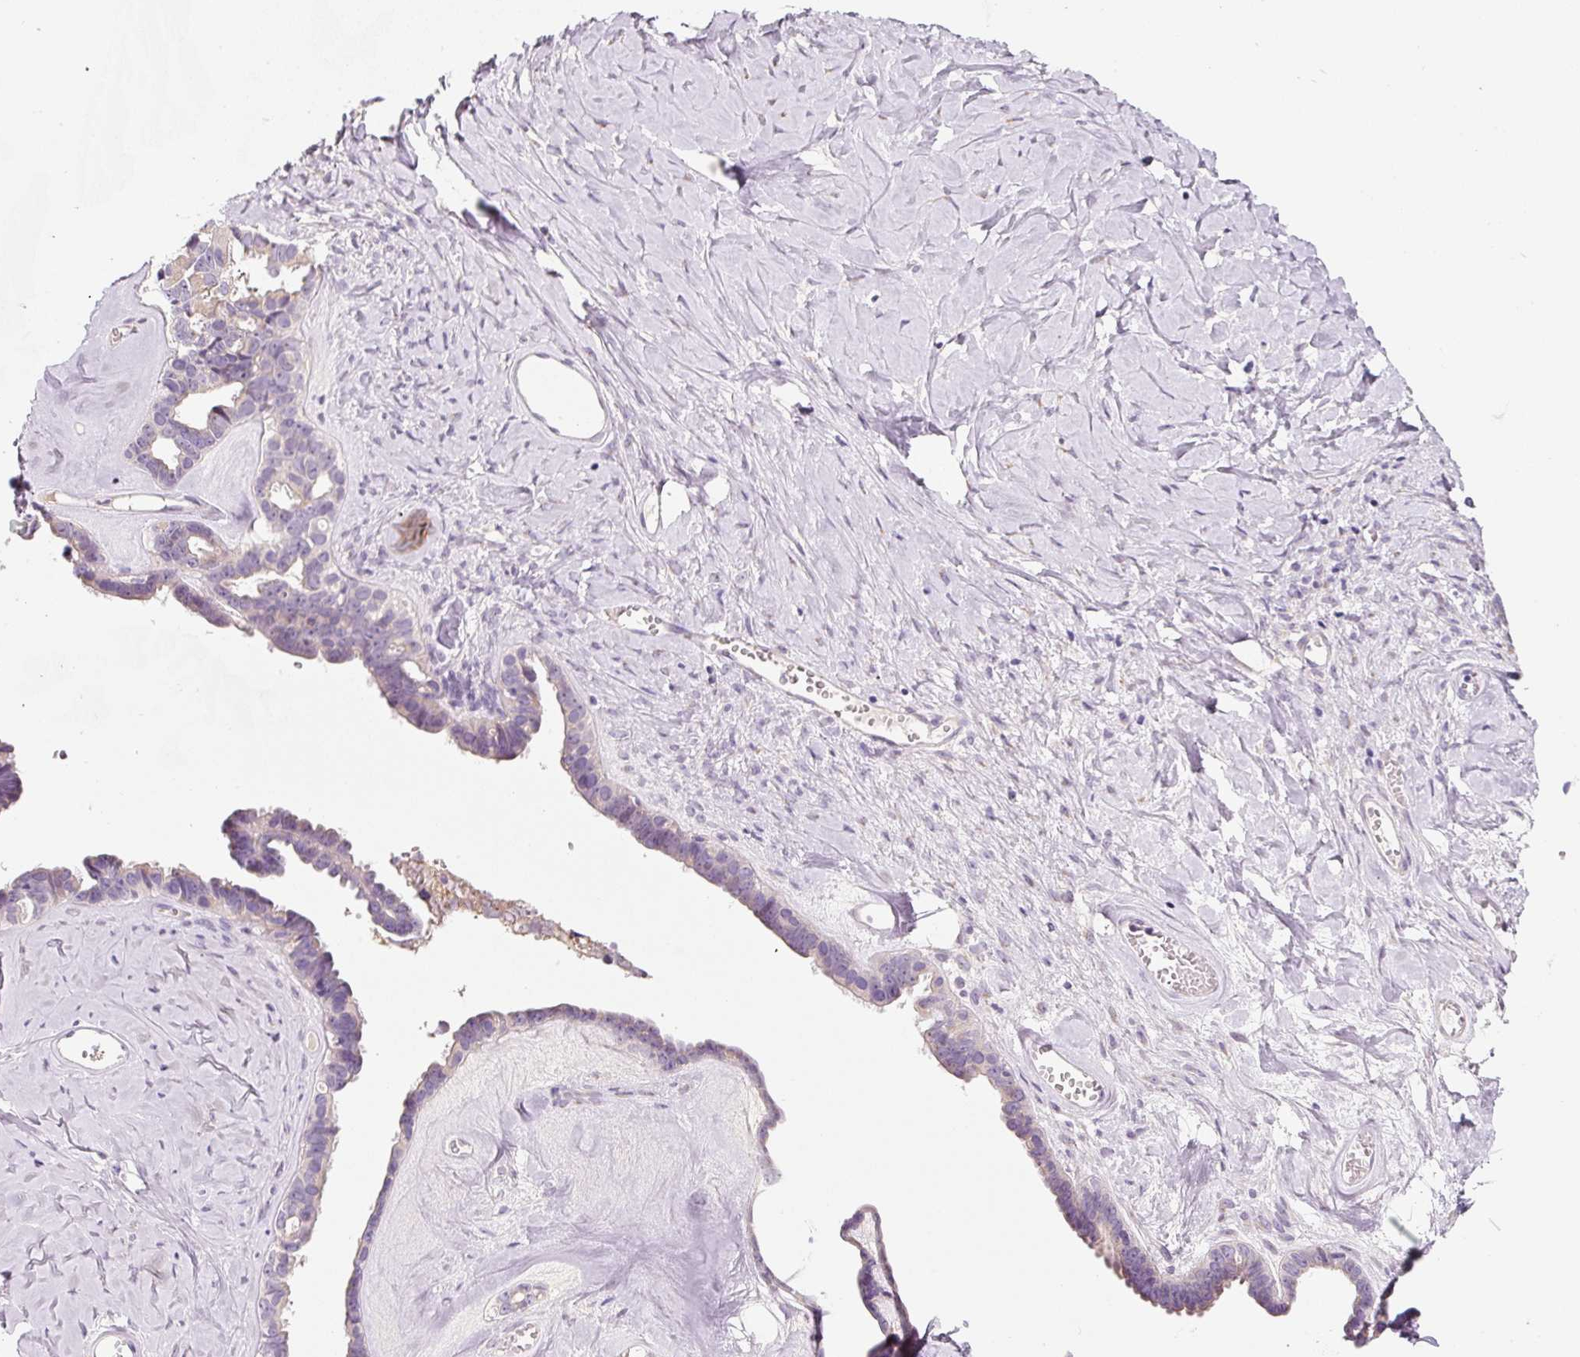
{"staining": {"intensity": "weak", "quantity": "<25%", "location": "cytoplasmic/membranous"}, "tissue": "ovarian cancer", "cell_type": "Tumor cells", "image_type": "cancer", "snomed": [{"axis": "morphology", "description": "Cystadenocarcinoma, serous, NOS"}, {"axis": "topography", "description": "Ovary"}], "caption": "DAB (3,3'-diaminobenzidine) immunohistochemical staining of human ovarian cancer (serous cystadenocarcinoma) displays no significant positivity in tumor cells. (DAB (3,3'-diaminobenzidine) immunohistochemistry, high magnification).", "gene": "NBPF11", "patient": {"sex": "female", "age": 69}}